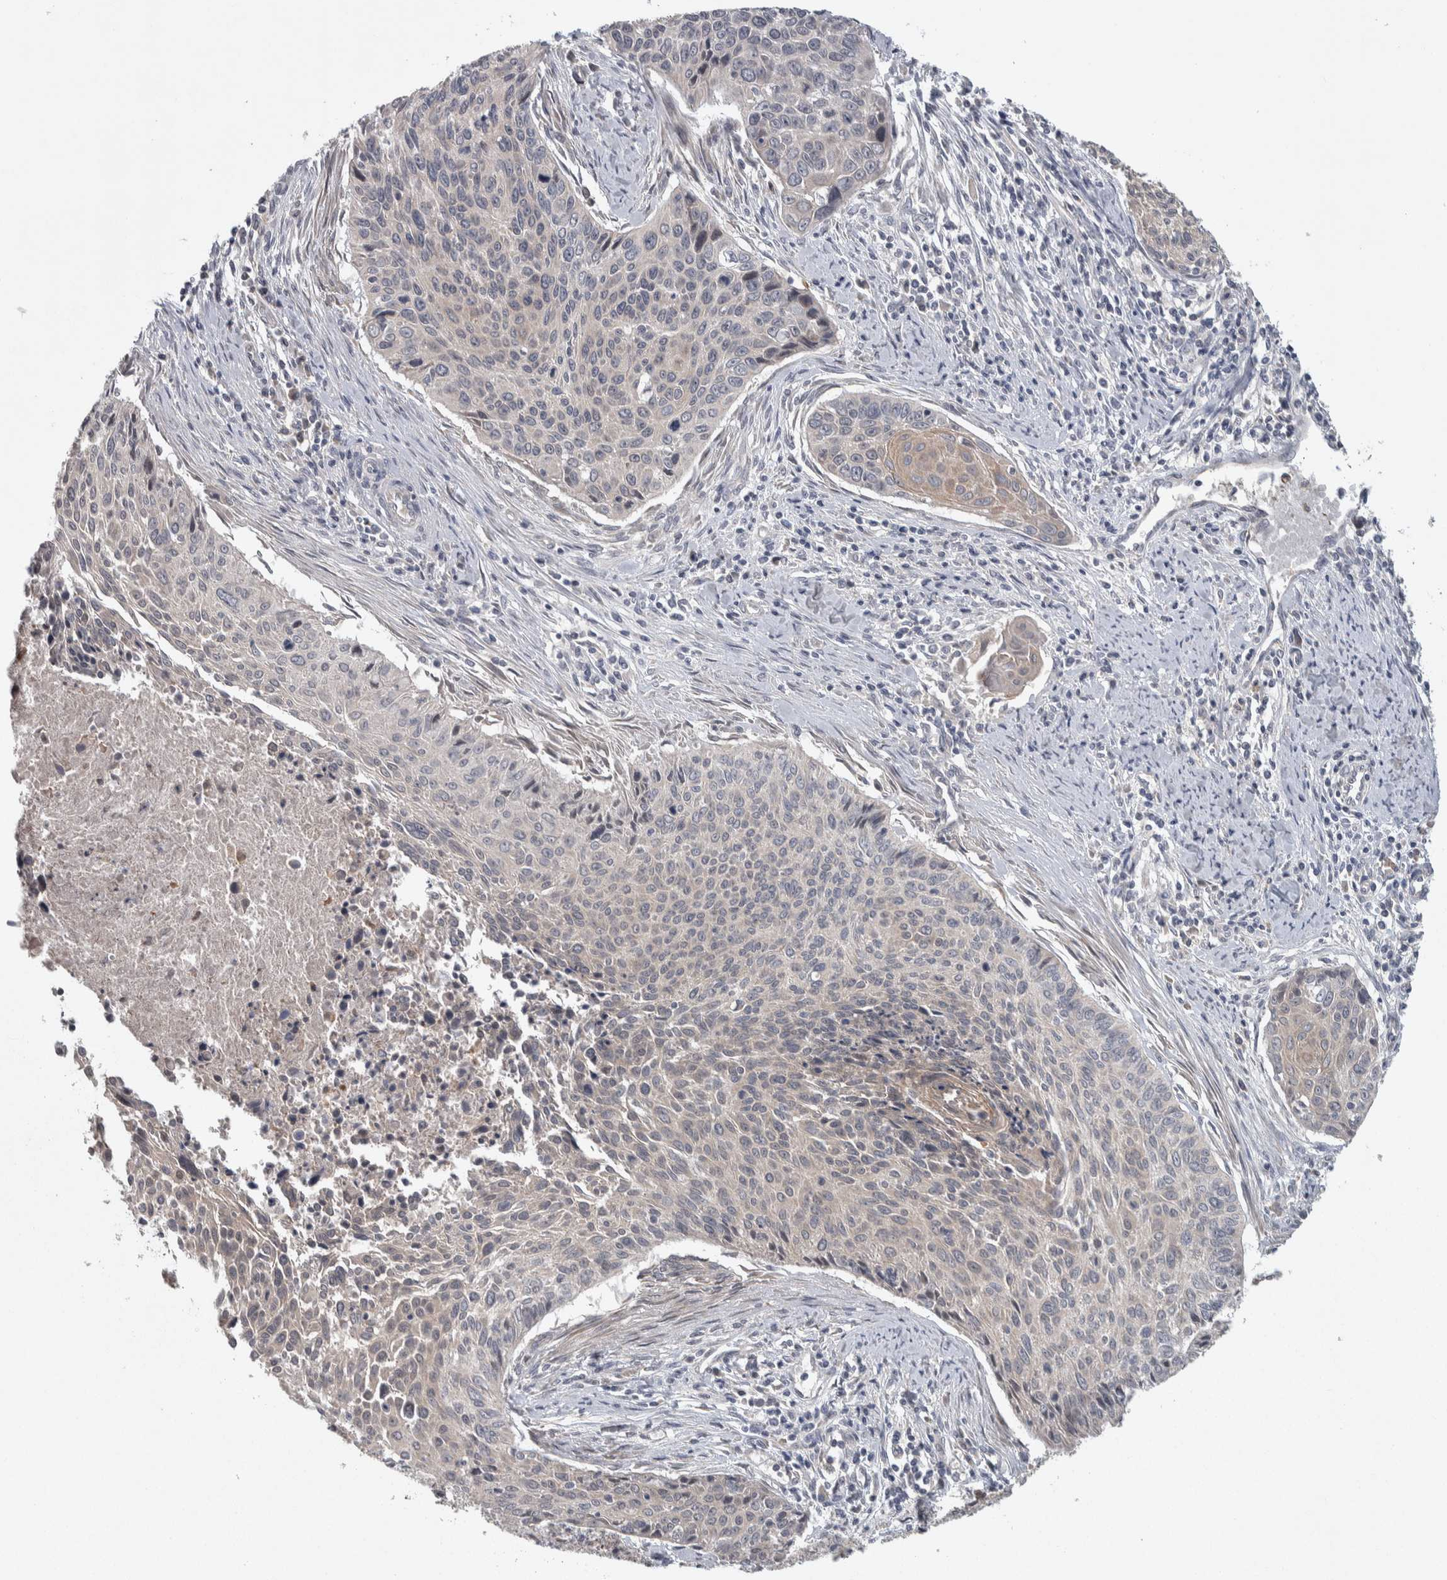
{"staining": {"intensity": "weak", "quantity": "<25%", "location": "cytoplasmic/membranous"}, "tissue": "cervical cancer", "cell_type": "Tumor cells", "image_type": "cancer", "snomed": [{"axis": "morphology", "description": "Squamous cell carcinoma, NOS"}, {"axis": "topography", "description": "Cervix"}], "caption": "A high-resolution image shows immunohistochemistry staining of cervical cancer (squamous cell carcinoma), which shows no significant positivity in tumor cells.", "gene": "SRP68", "patient": {"sex": "female", "age": 55}}